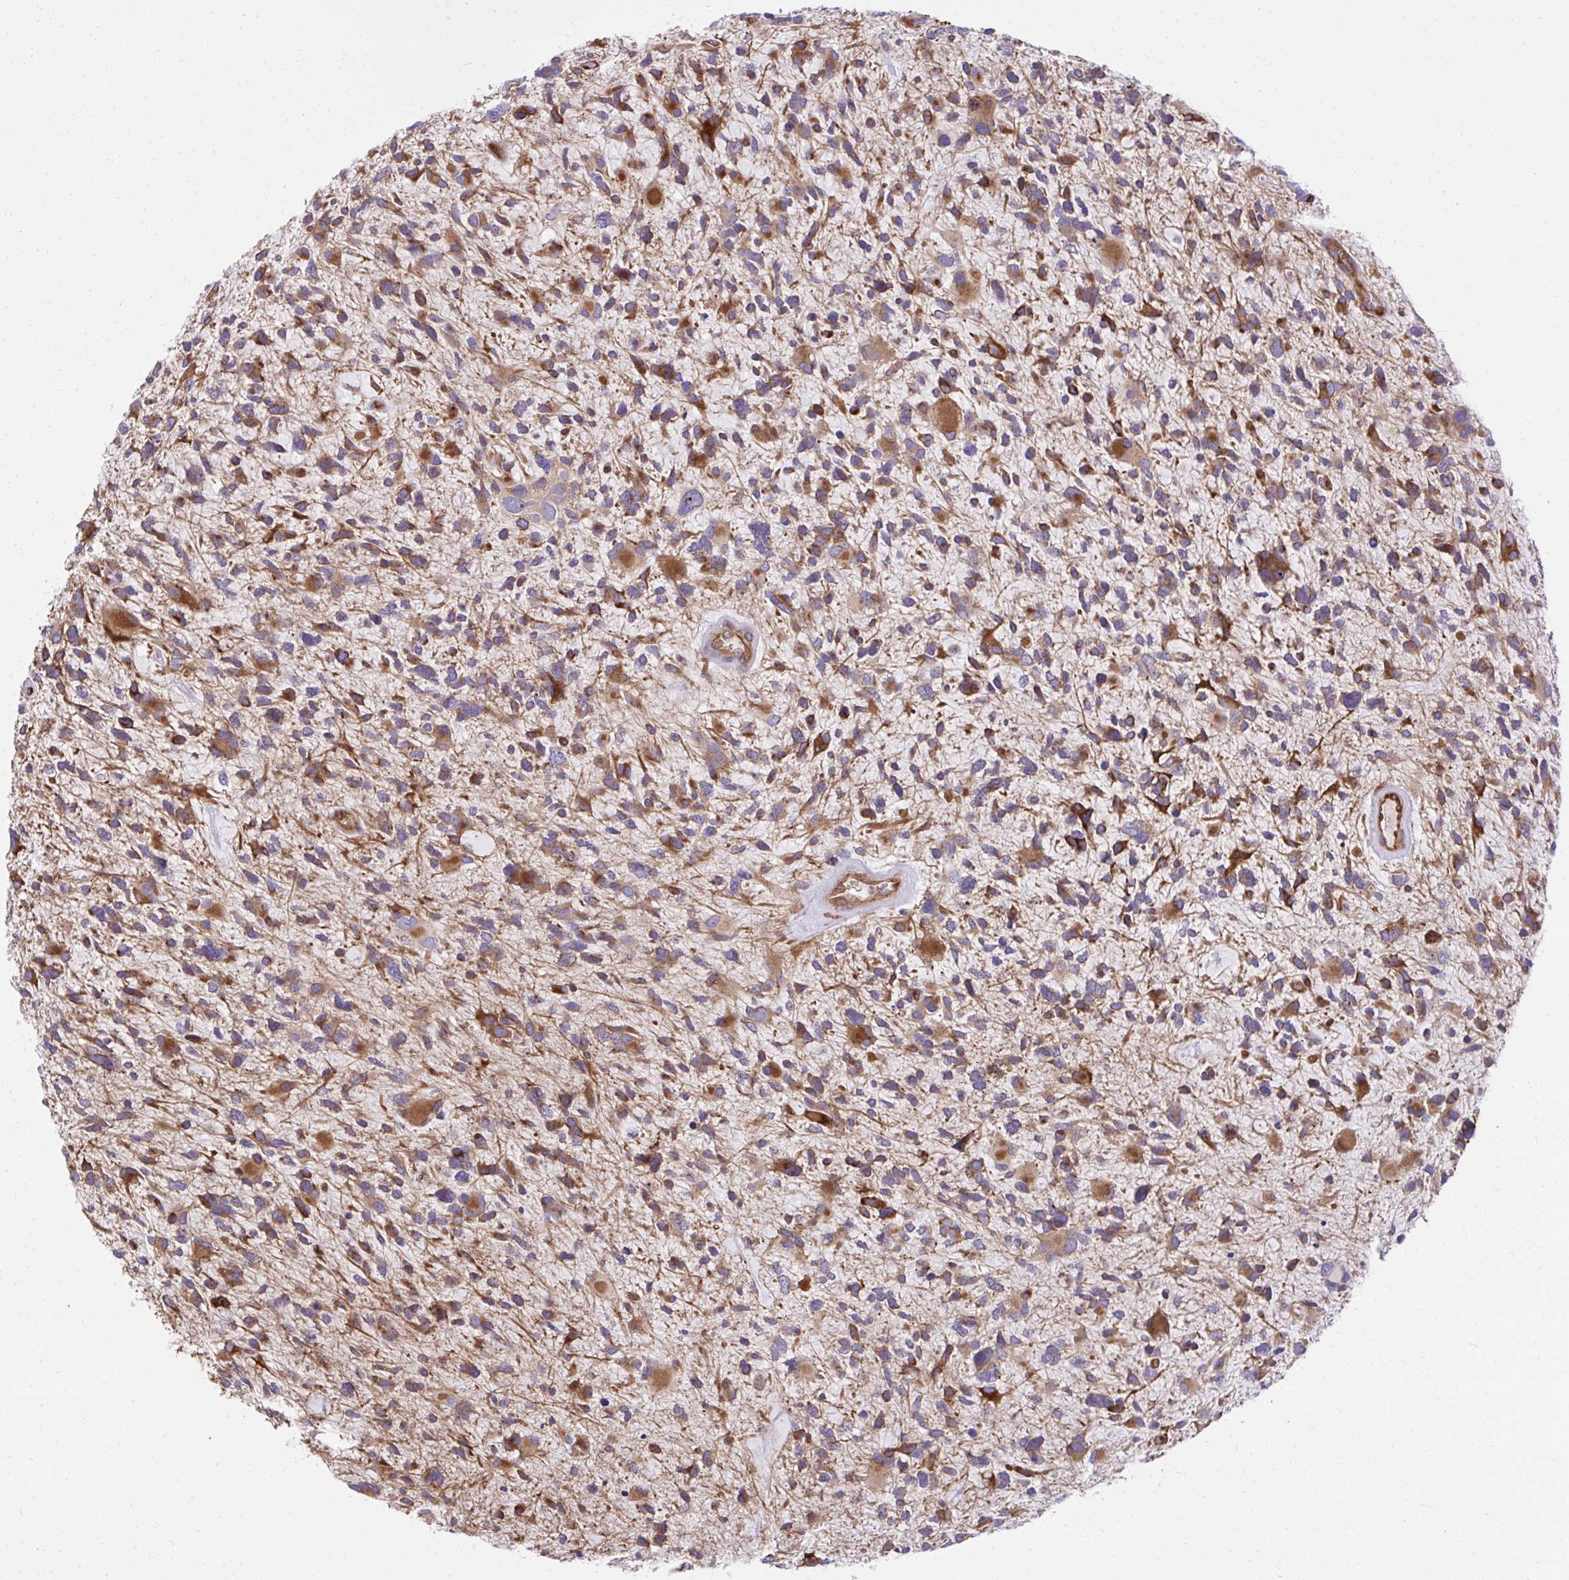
{"staining": {"intensity": "moderate", "quantity": ">75%", "location": "cytoplasmic/membranous"}, "tissue": "glioma", "cell_type": "Tumor cells", "image_type": "cancer", "snomed": [{"axis": "morphology", "description": "Glioma, malignant, High grade"}, {"axis": "topography", "description": "Brain"}], "caption": "Approximately >75% of tumor cells in high-grade glioma (malignant) show moderate cytoplasmic/membranous protein staining as visualized by brown immunohistochemical staining.", "gene": "NMNAT3", "patient": {"sex": "female", "age": 11}}